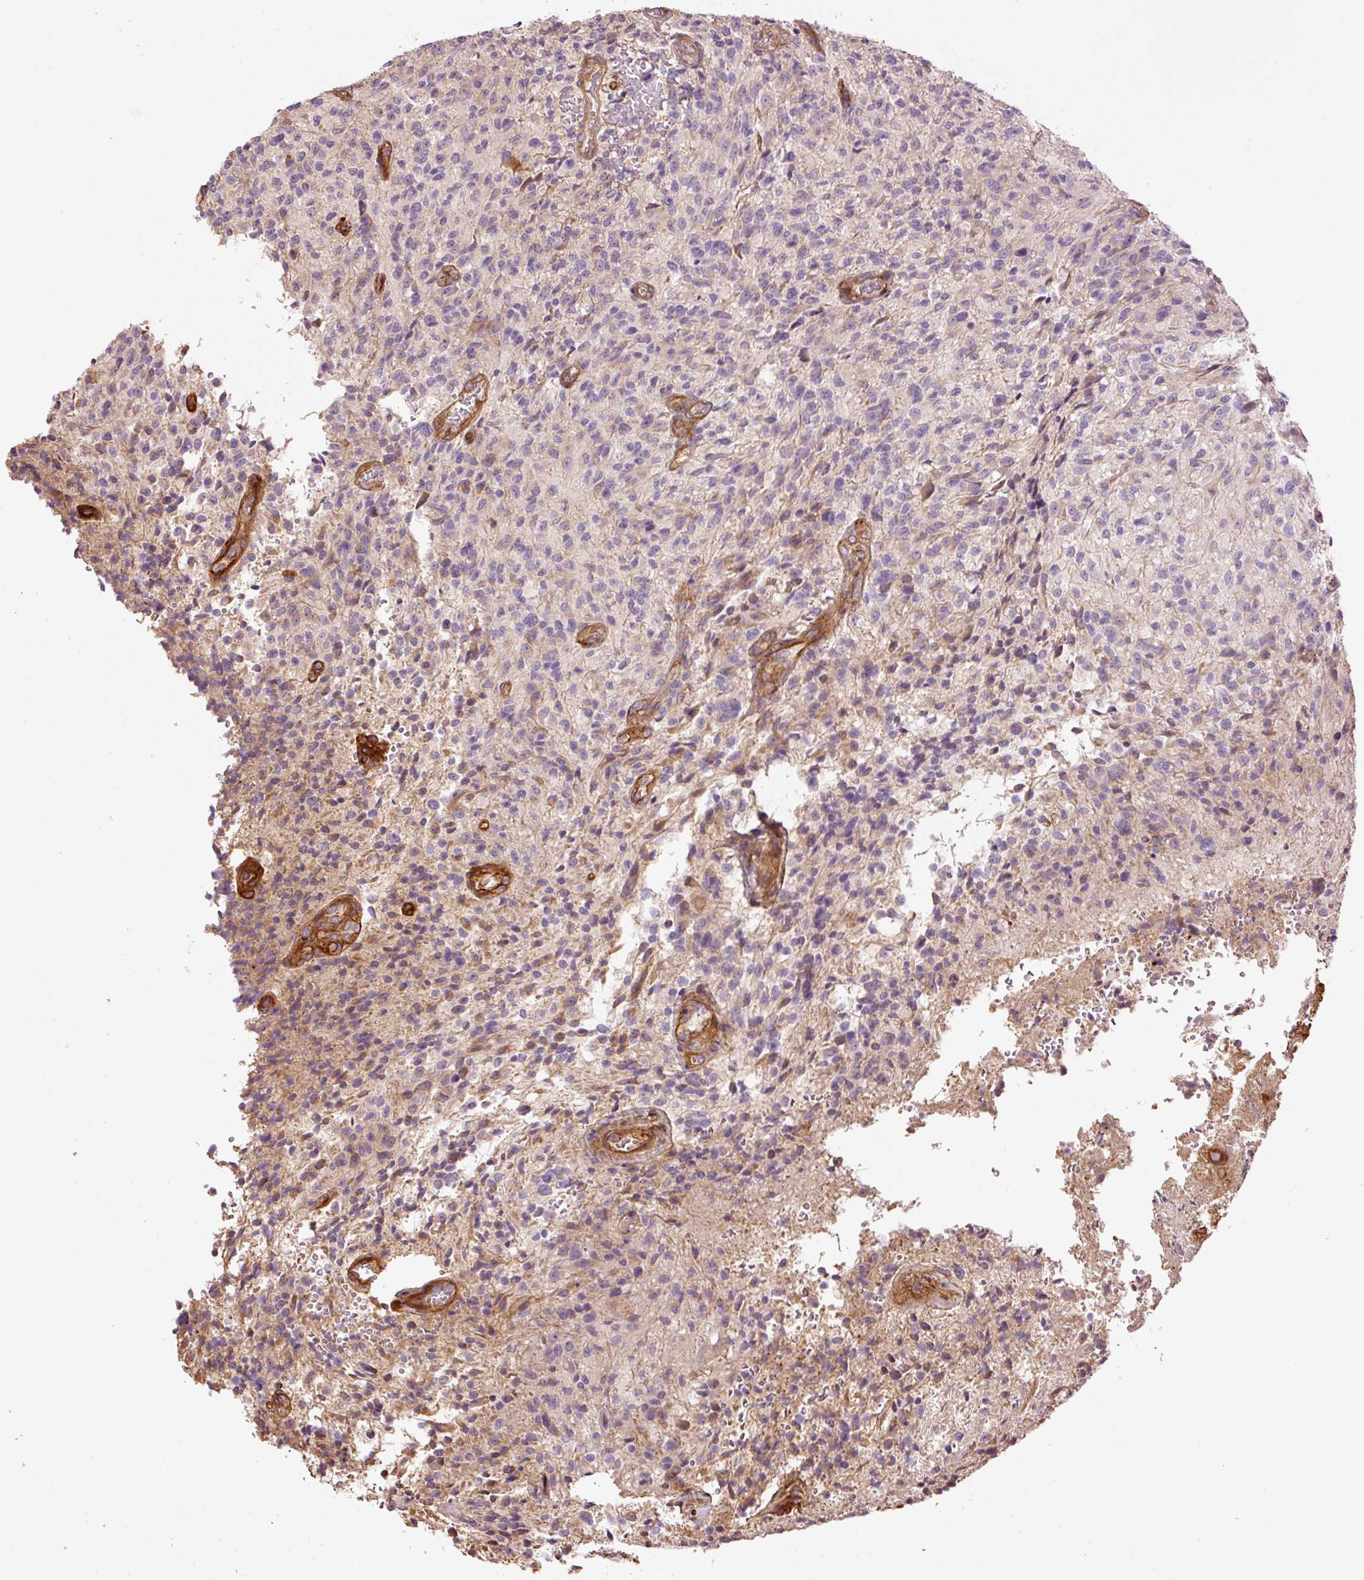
{"staining": {"intensity": "negative", "quantity": "none", "location": "none"}, "tissue": "glioma", "cell_type": "Tumor cells", "image_type": "cancer", "snomed": [{"axis": "morphology", "description": "Normal tissue, NOS"}, {"axis": "morphology", "description": "Glioma, malignant, High grade"}, {"axis": "topography", "description": "Cerebral cortex"}], "caption": "Photomicrograph shows no protein positivity in tumor cells of malignant high-grade glioma tissue. (Brightfield microscopy of DAB IHC at high magnification).", "gene": "NID2", "patient": {"sex": "male", "age": 56}}